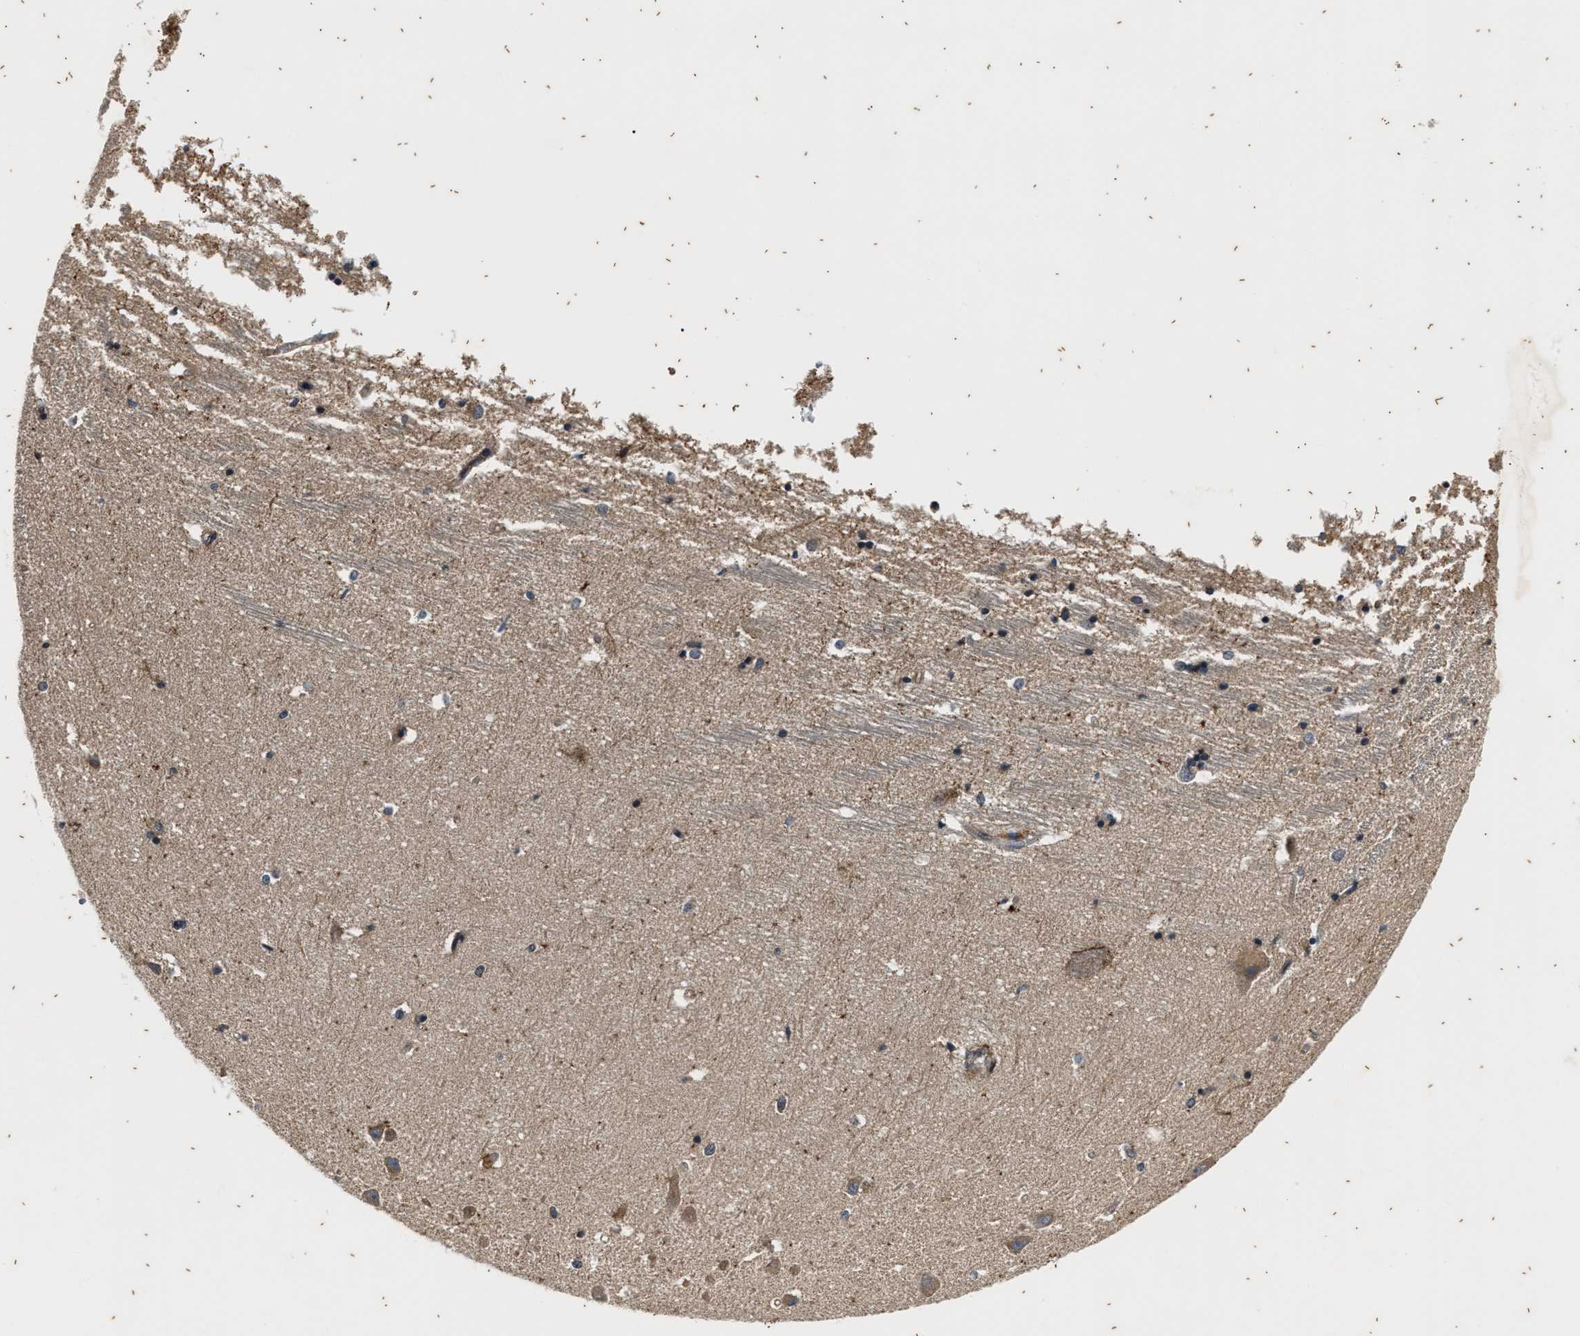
{"staining": {"intensity": "weak", "quantity": "<25%", "location": "cytoplasmic/membranous"}, "tissue": "hippocampus", "cell_type": "Glial cells", "image_type": "normal", "snomed": [{"axis": "morphology", "description": "Normal tissue, NOS"}, {"axis": "topography", "description": "Hippocampus"}], "caption": "IHC photomicrograph of benign hippocampus stained for a protein (brown), which displays no staining in glial cells.", "gene": "PTPN7", "patient": {"sex": "male", "age": 45}}